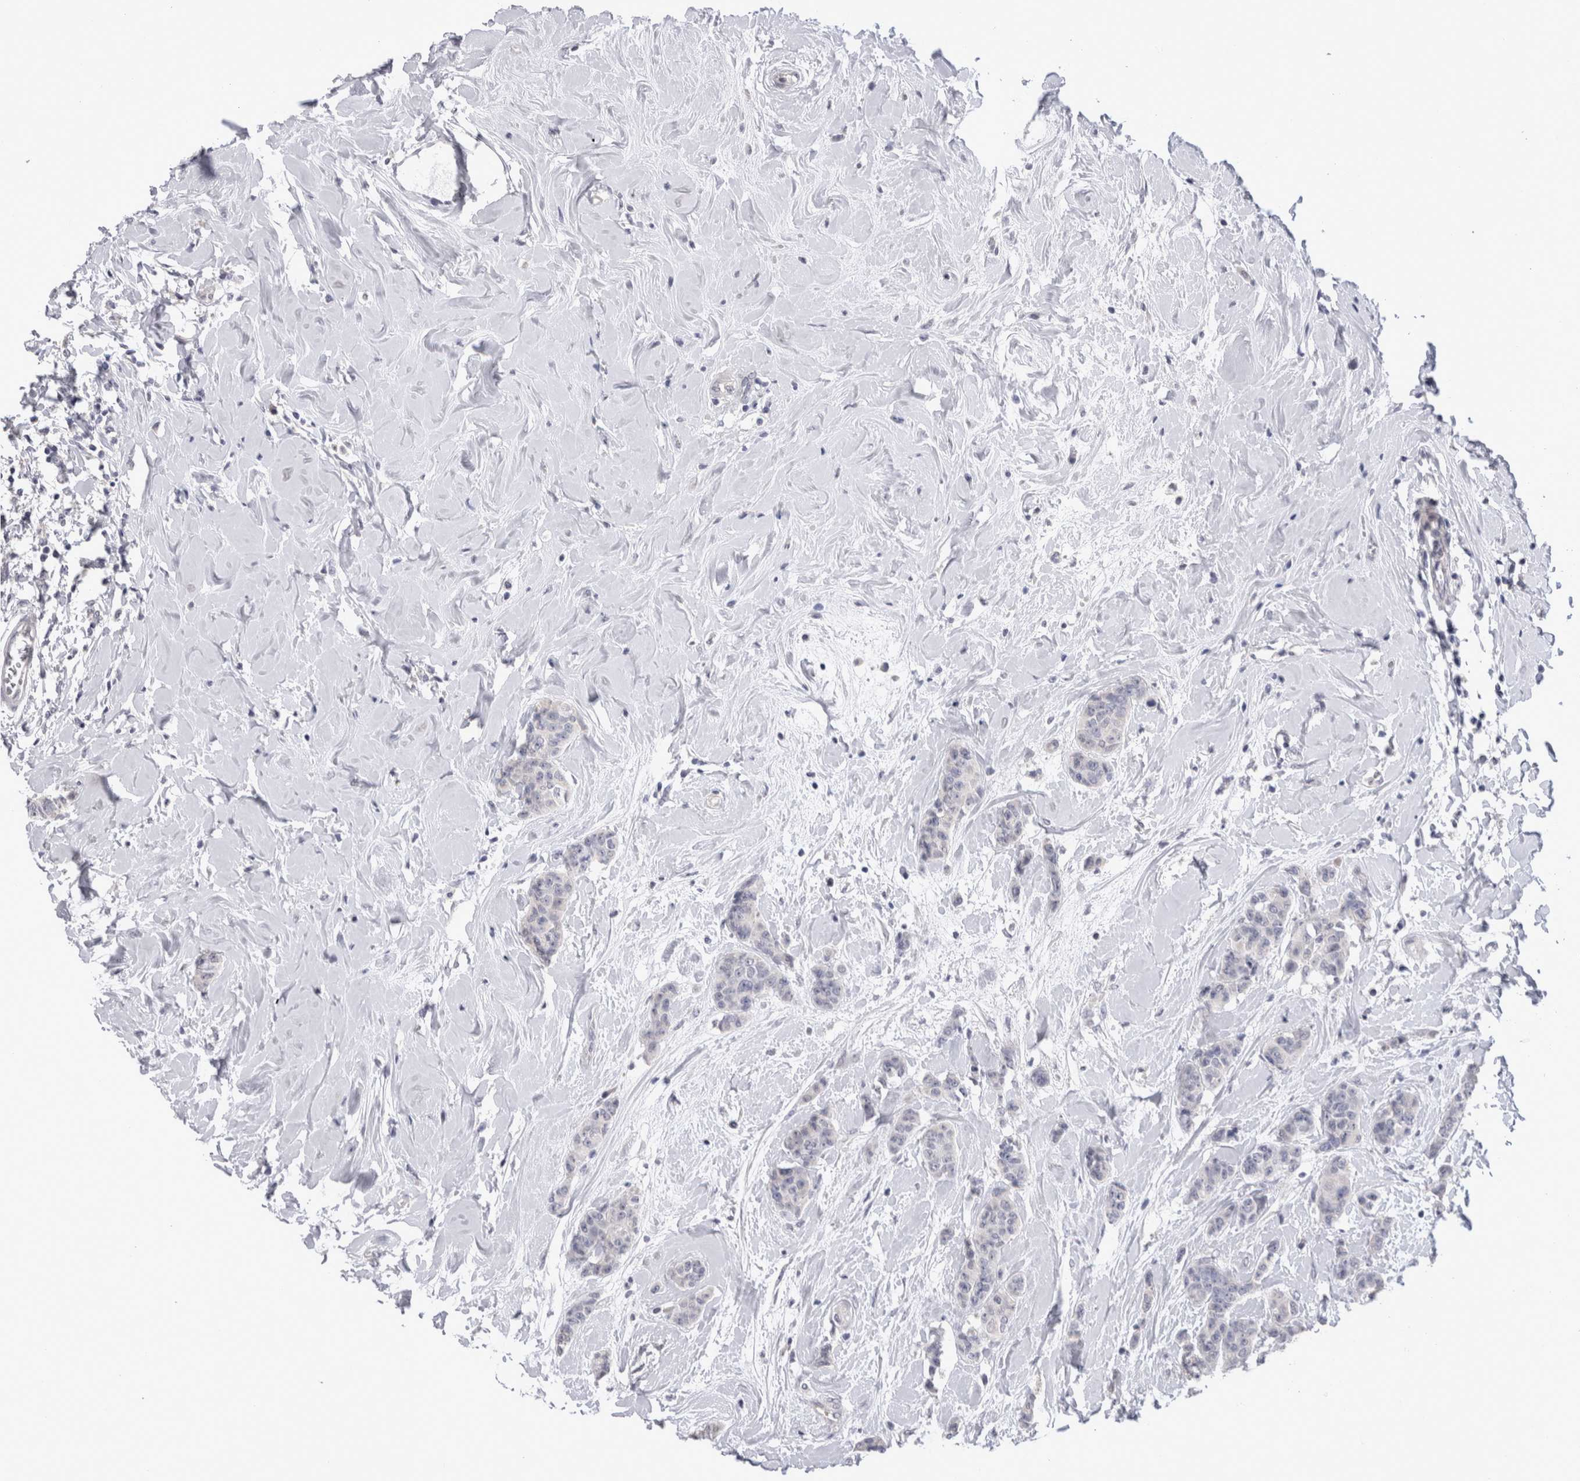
{"staining": {"intensity": "negative", "quantity": "none", "location": "none"}, "tissue": "breast cancer", "cell_type": "Tumor cells", "image_type": "cancer", "snomed": [{"axis": "morphology", "description": "Normal tissue, NOS"}, {"axis": "morphology", "description": "Duct carcinoma"}, {"axis": "topography", "description": "Breast"}], "caption": "Immunohistochemistry (IHC) of breast cancer displays no expression in tumor cells.", "gene": "CRYBG1", "patient": {"sex": "female", "age": 40}}